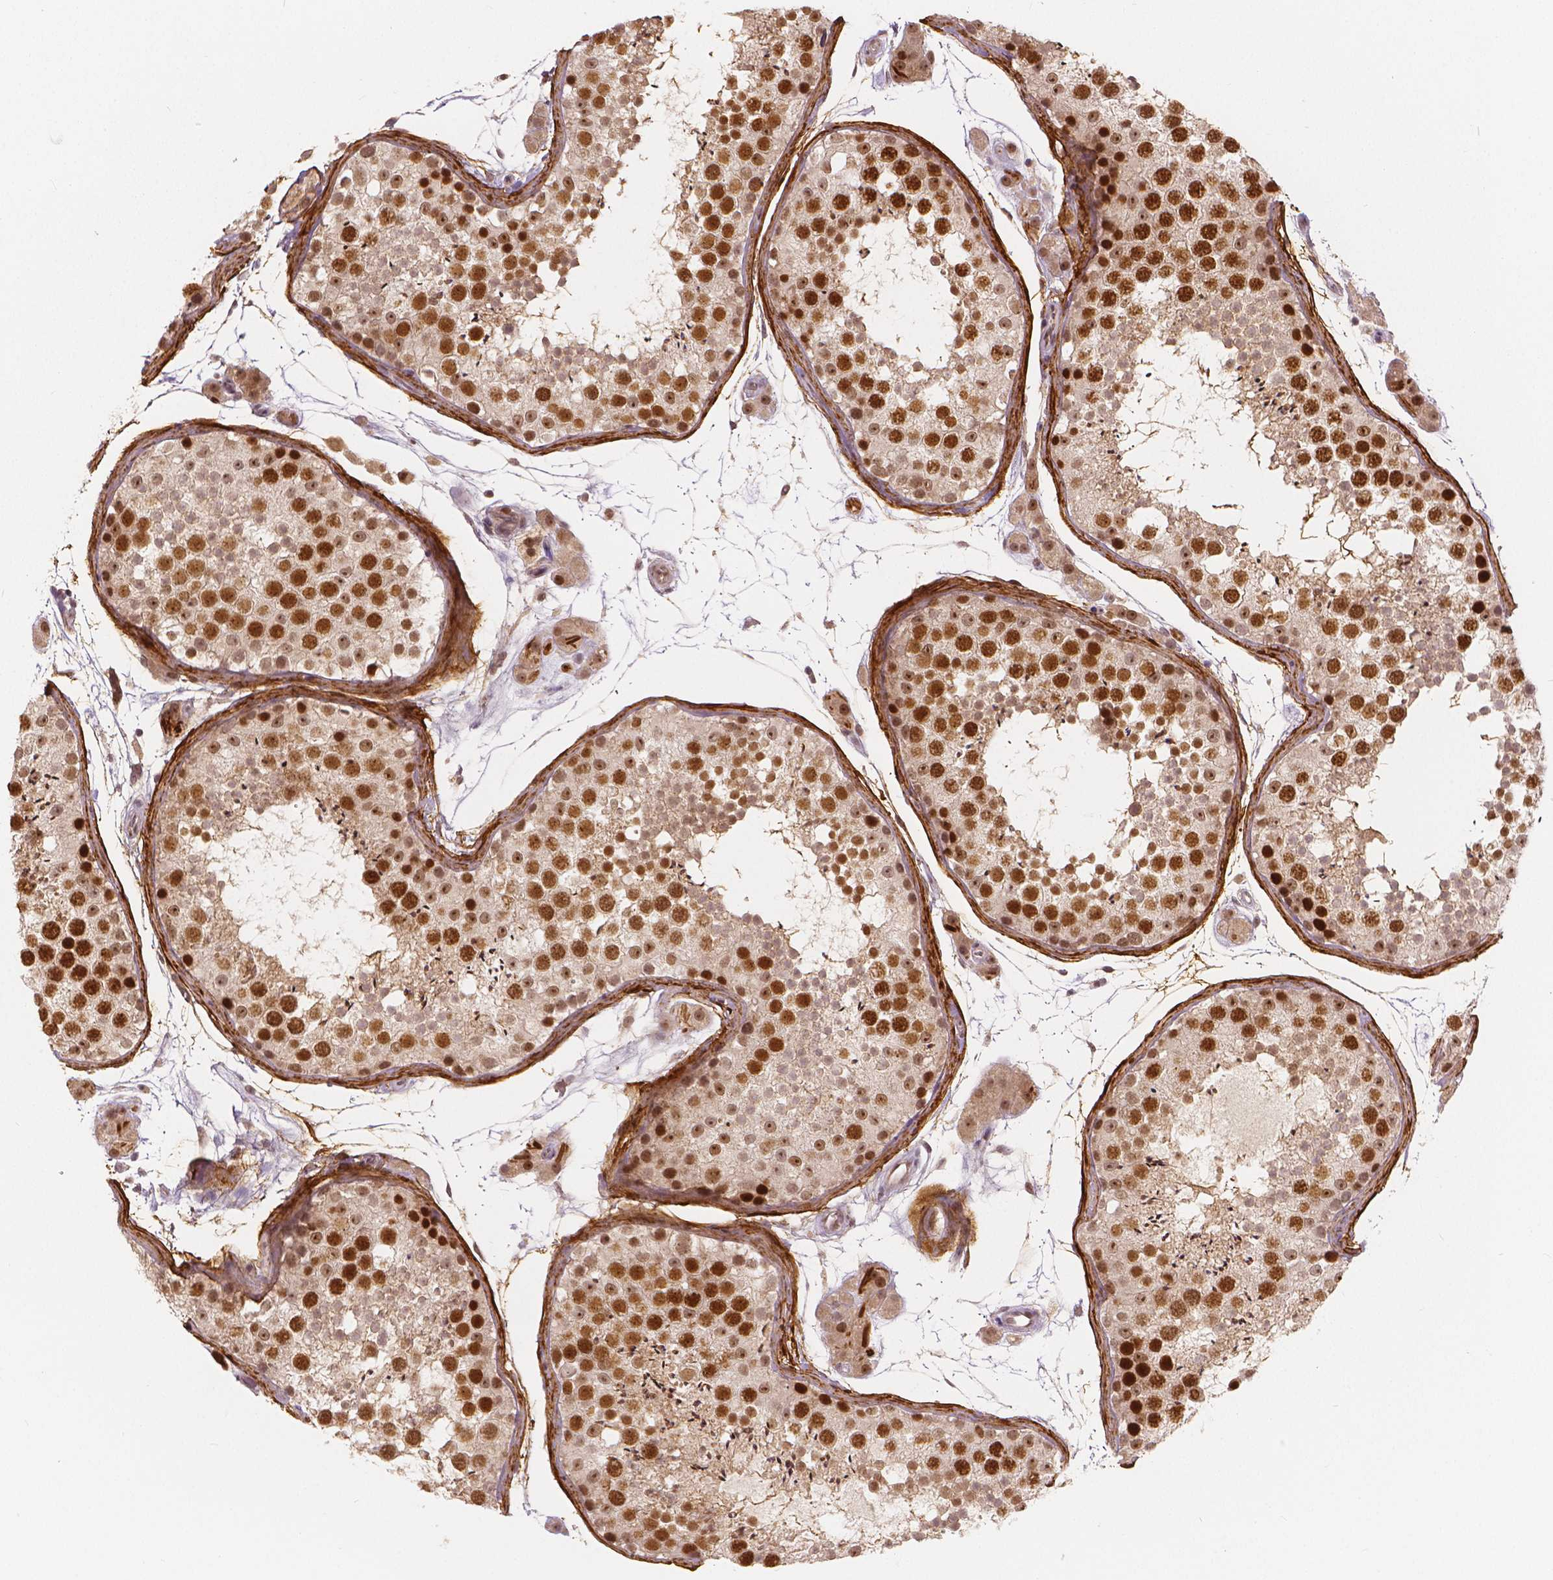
{"staining": {"intensity": "strong", "quantity": ">75%", "location": "nuclear"}, "tissue": "testis", "cell_type": "Cells in seminiferous ducts", "image_type": "normal", "snomed": [{"axis": "morphology", "description": "Normal tissue, NOS"}, {"axis": "topography", "description": "Testis"}], "caption": "A brown stain shows strong nuclear positivity of a protein in cells in seminiferous ducts of normal human testis. (DAB IHC with brightfield microscopy, high magnification).", "gene": "NSD2", "patient": {"sex": "male", "age": 41}}